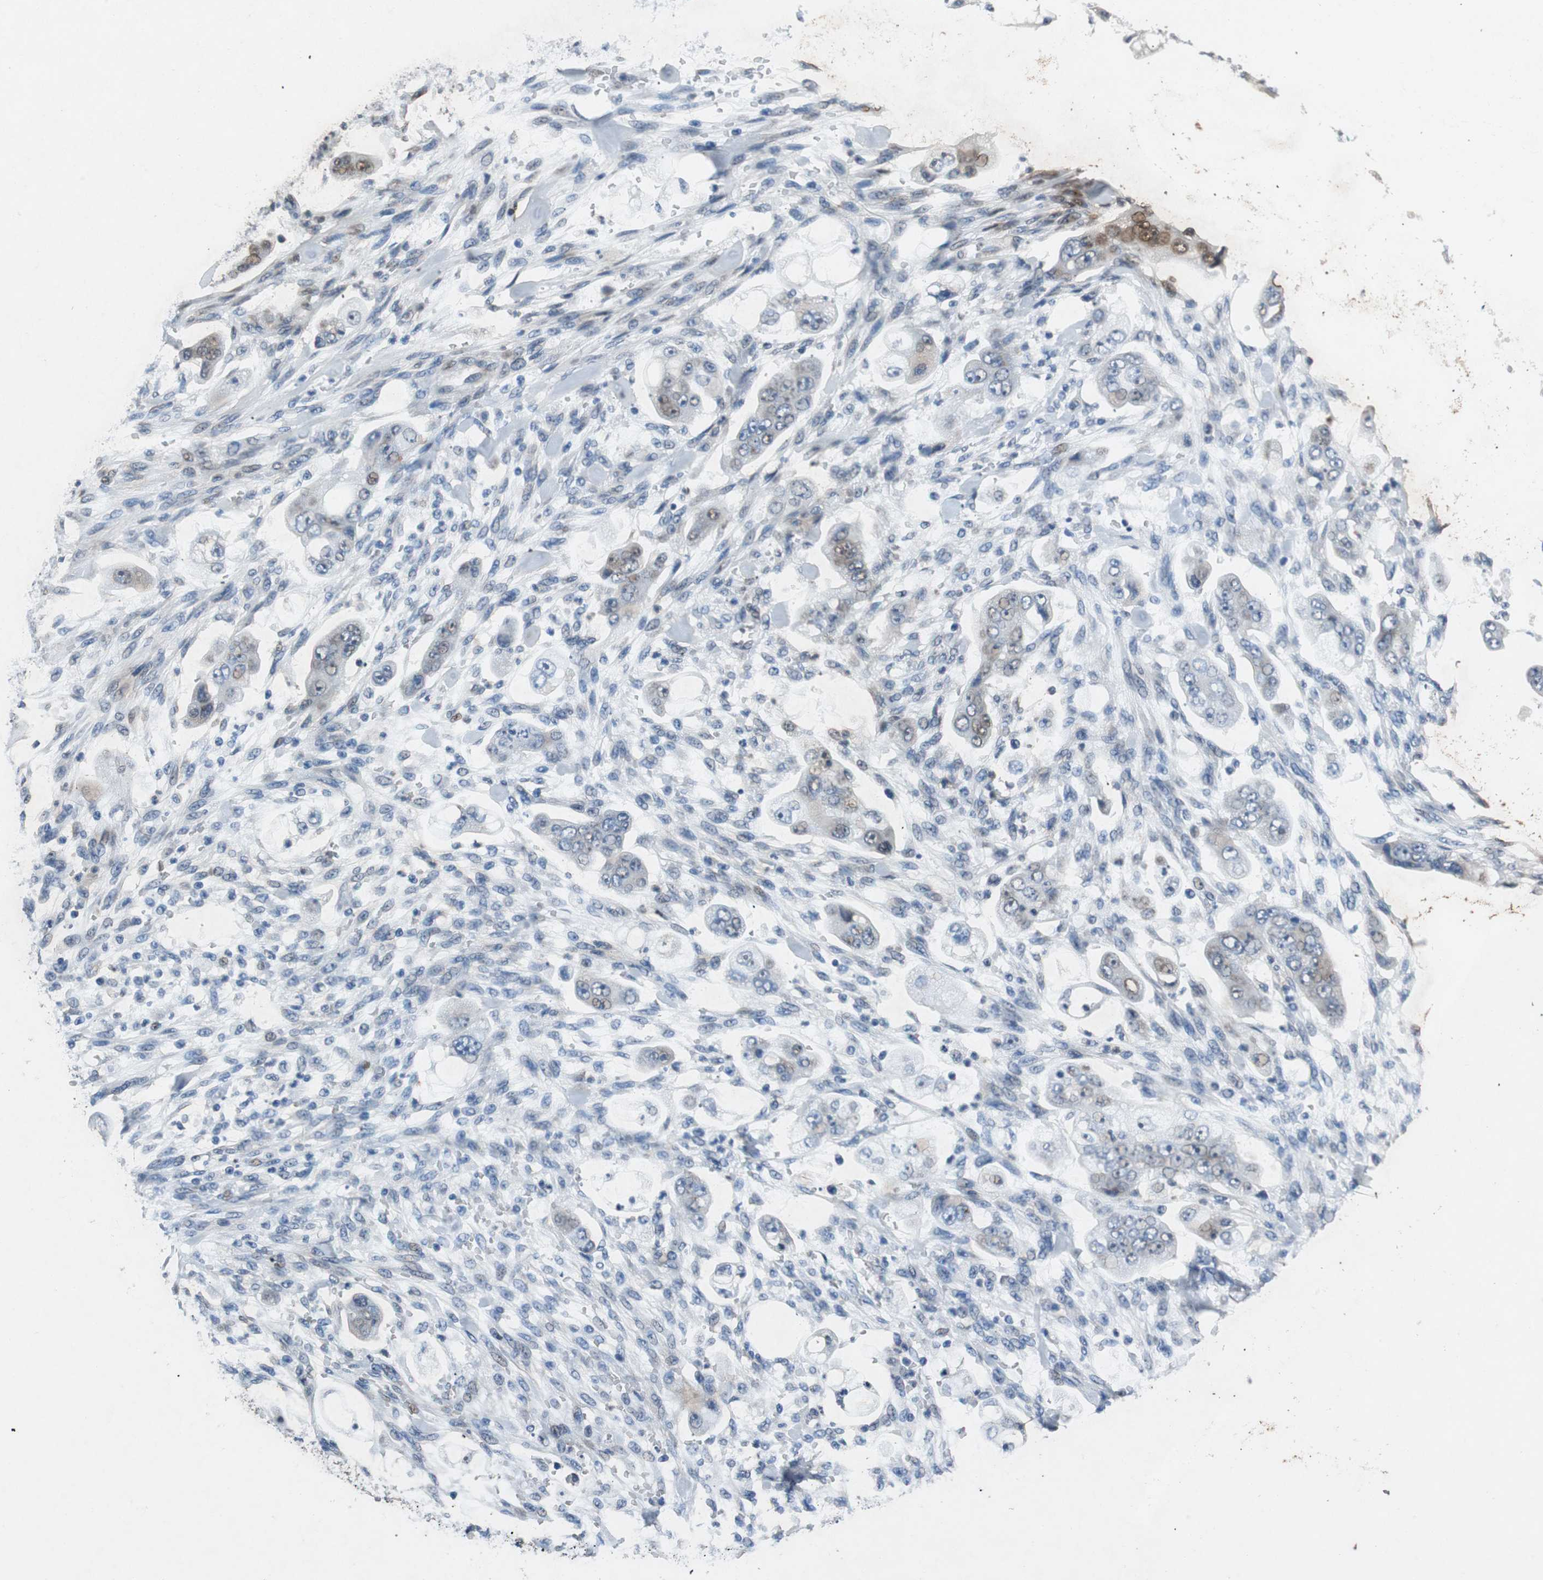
{"staining": {"intensity": "weak", "quantity": "25%-75%", "location": "cytoplasmic/membranous"}, "tissue": "stomach cancer", "cell_type": "Tumor cells", "image_type": "cancer", "snomed": [{"axis": "morphology", "description": "Adenocarcinoma, NOS"}, {"axis": "topography", "description": "Stomach"}], "caption": "High-magnification brightfield microscopy of stomach cancer (adenocarcinoma) stained with DAB (brown) and counterstained with hematoxylin (blue). tumor cells exhibit weak cytoplasmic/membranous staining is present in about25%-75% of cells. (DAB (3,3'-diaminobenzidine) IHC, brown staining for protein, blue staining for nuclei).", "gene": "RPL35", "patient": {"sex": "male", "age": 62}}